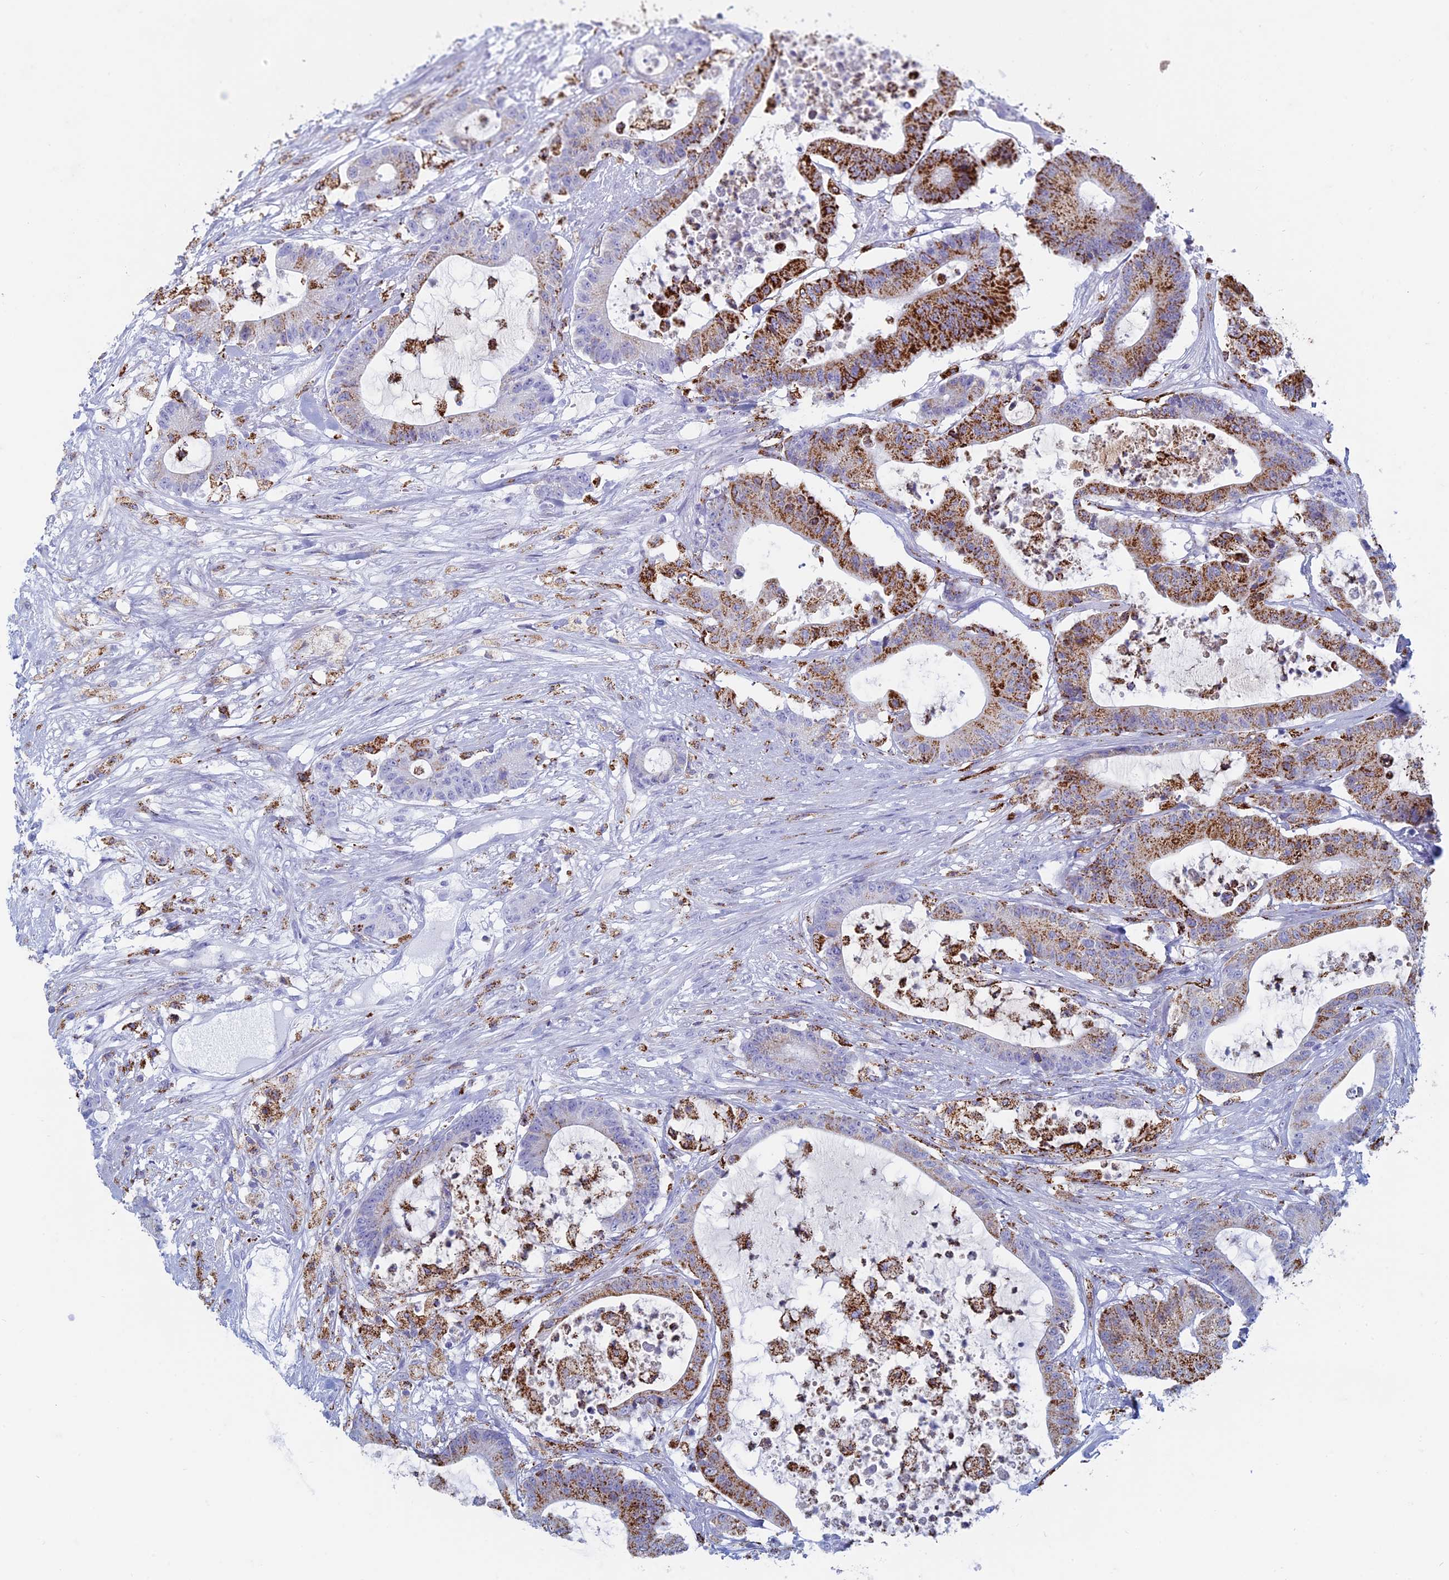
{"staining": {"intensity": "strong", "quantity": "25%-75%", "location": "cytoplasmic/membranous"}, "tissue": "colorectal cancer", "cell_type": "Tumor cells", "image_type": "cancer", "snomed": [{"axis": "morphology", "description": "Adenocarcinoma, NOS"}, {"axis": "topography", "description": "Colon"}], "caption": "High-magnification brightfield microscopy of adenocarcinoma (colorectal) stained with DAB (brown) and counterstained with hematoxylin (blue). tumor cells exhibit strong cytoplasmic/membranous staining is identified in approximately25%-75% of cells.", "gene": "ALMS1", "patient": {"sex": "female", "age": 84}}